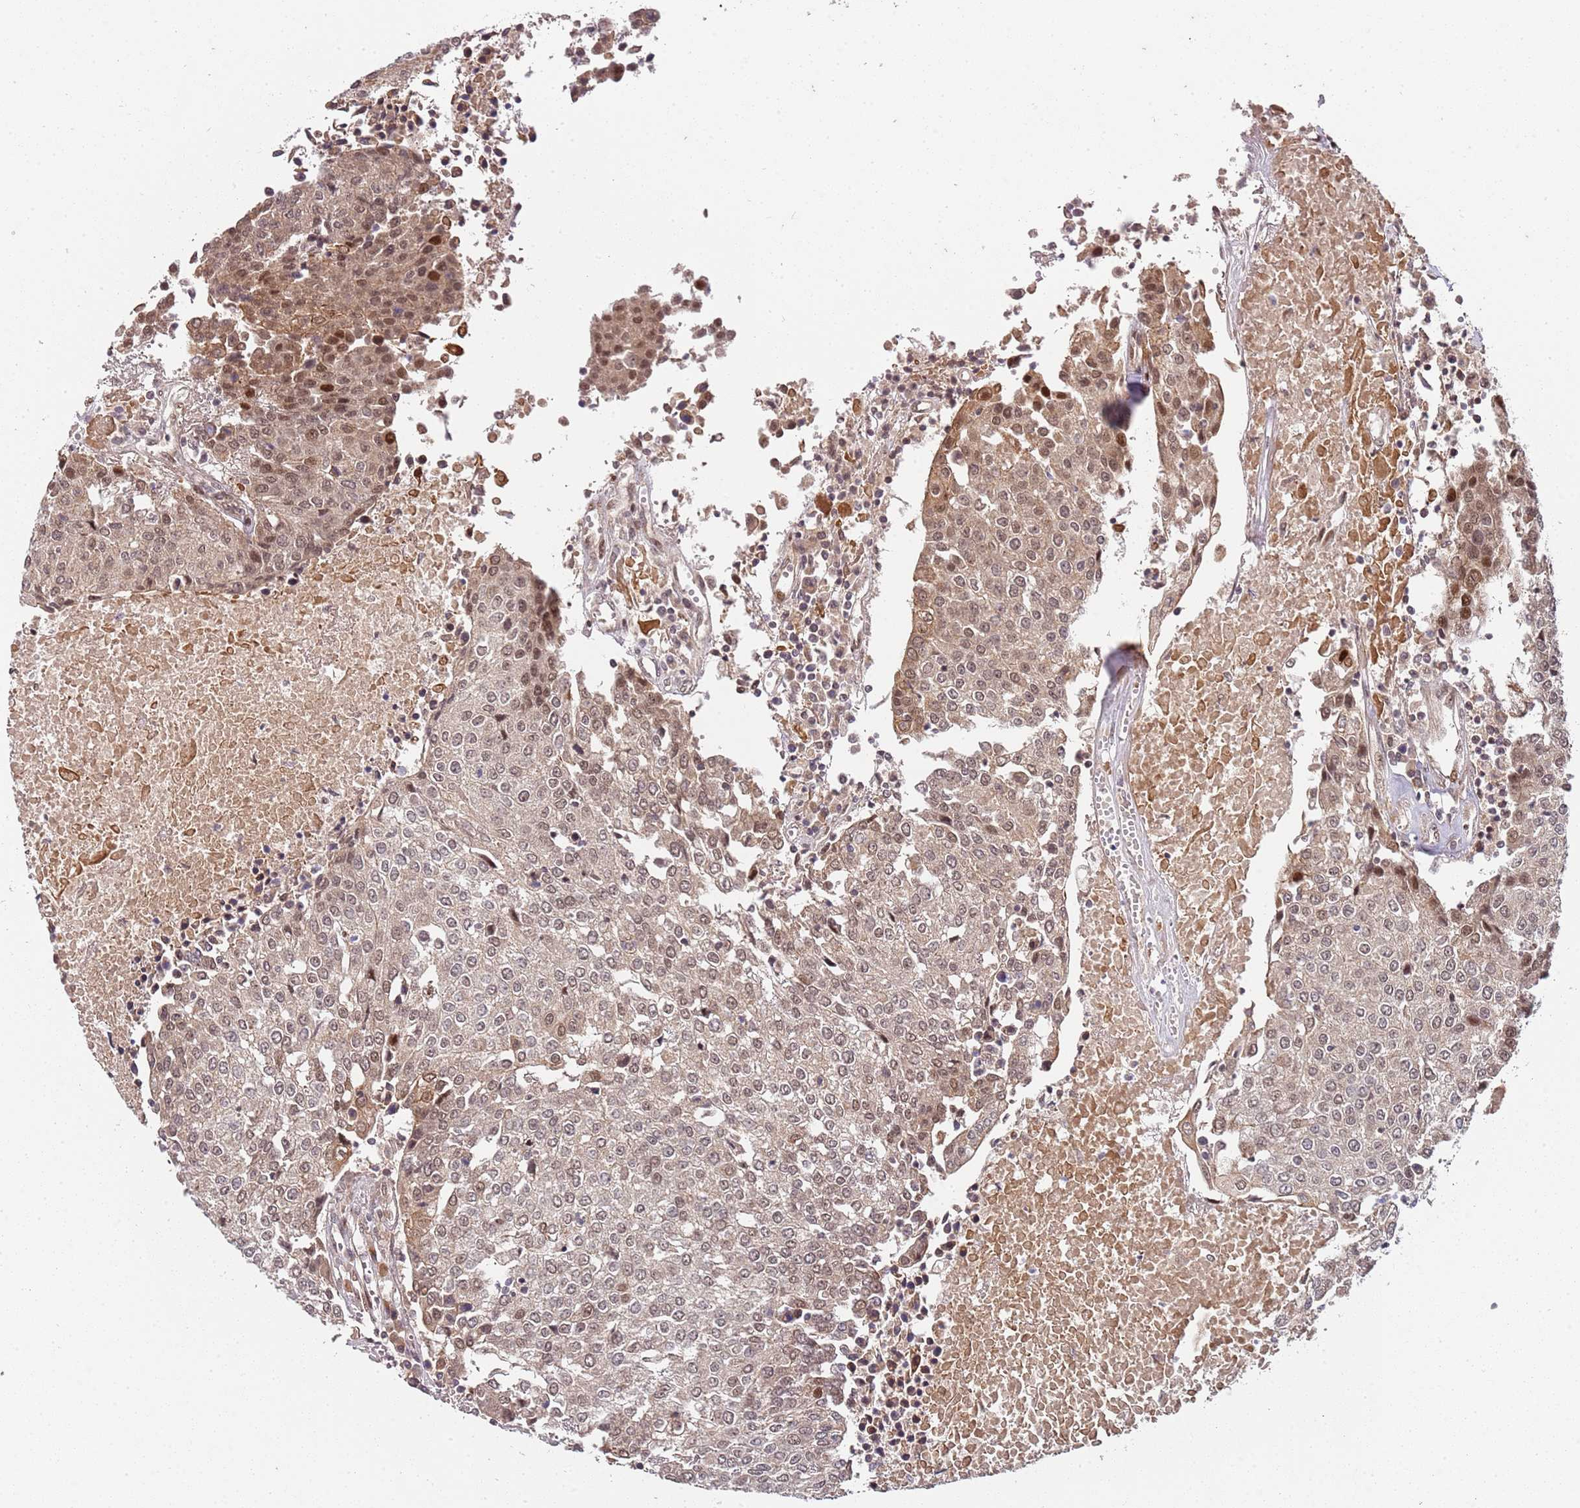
{"staining": {"intensity": "weak", "quantity": "25%-75%", "location": "cytoplasmic/membranous,nuclear"}, "tissue": "urothelial cancer", "cell_type": "Tumor cells", "image_type": "cancer", "snomed": [{"axis": "morphology", "description": "Urothelial carcinoma, High grade"}, {"axis": "topography", "description": "Urinary bladder"}], "caption": "A high-resolution image shows IHC staining of urothelial cancer, which reveals weak cytoplasmic/membranous and nuclear staining in about 25%-75% of tumor cells.", "gene": "EDC3", "patient": {"sex": "female", "age": 85}}